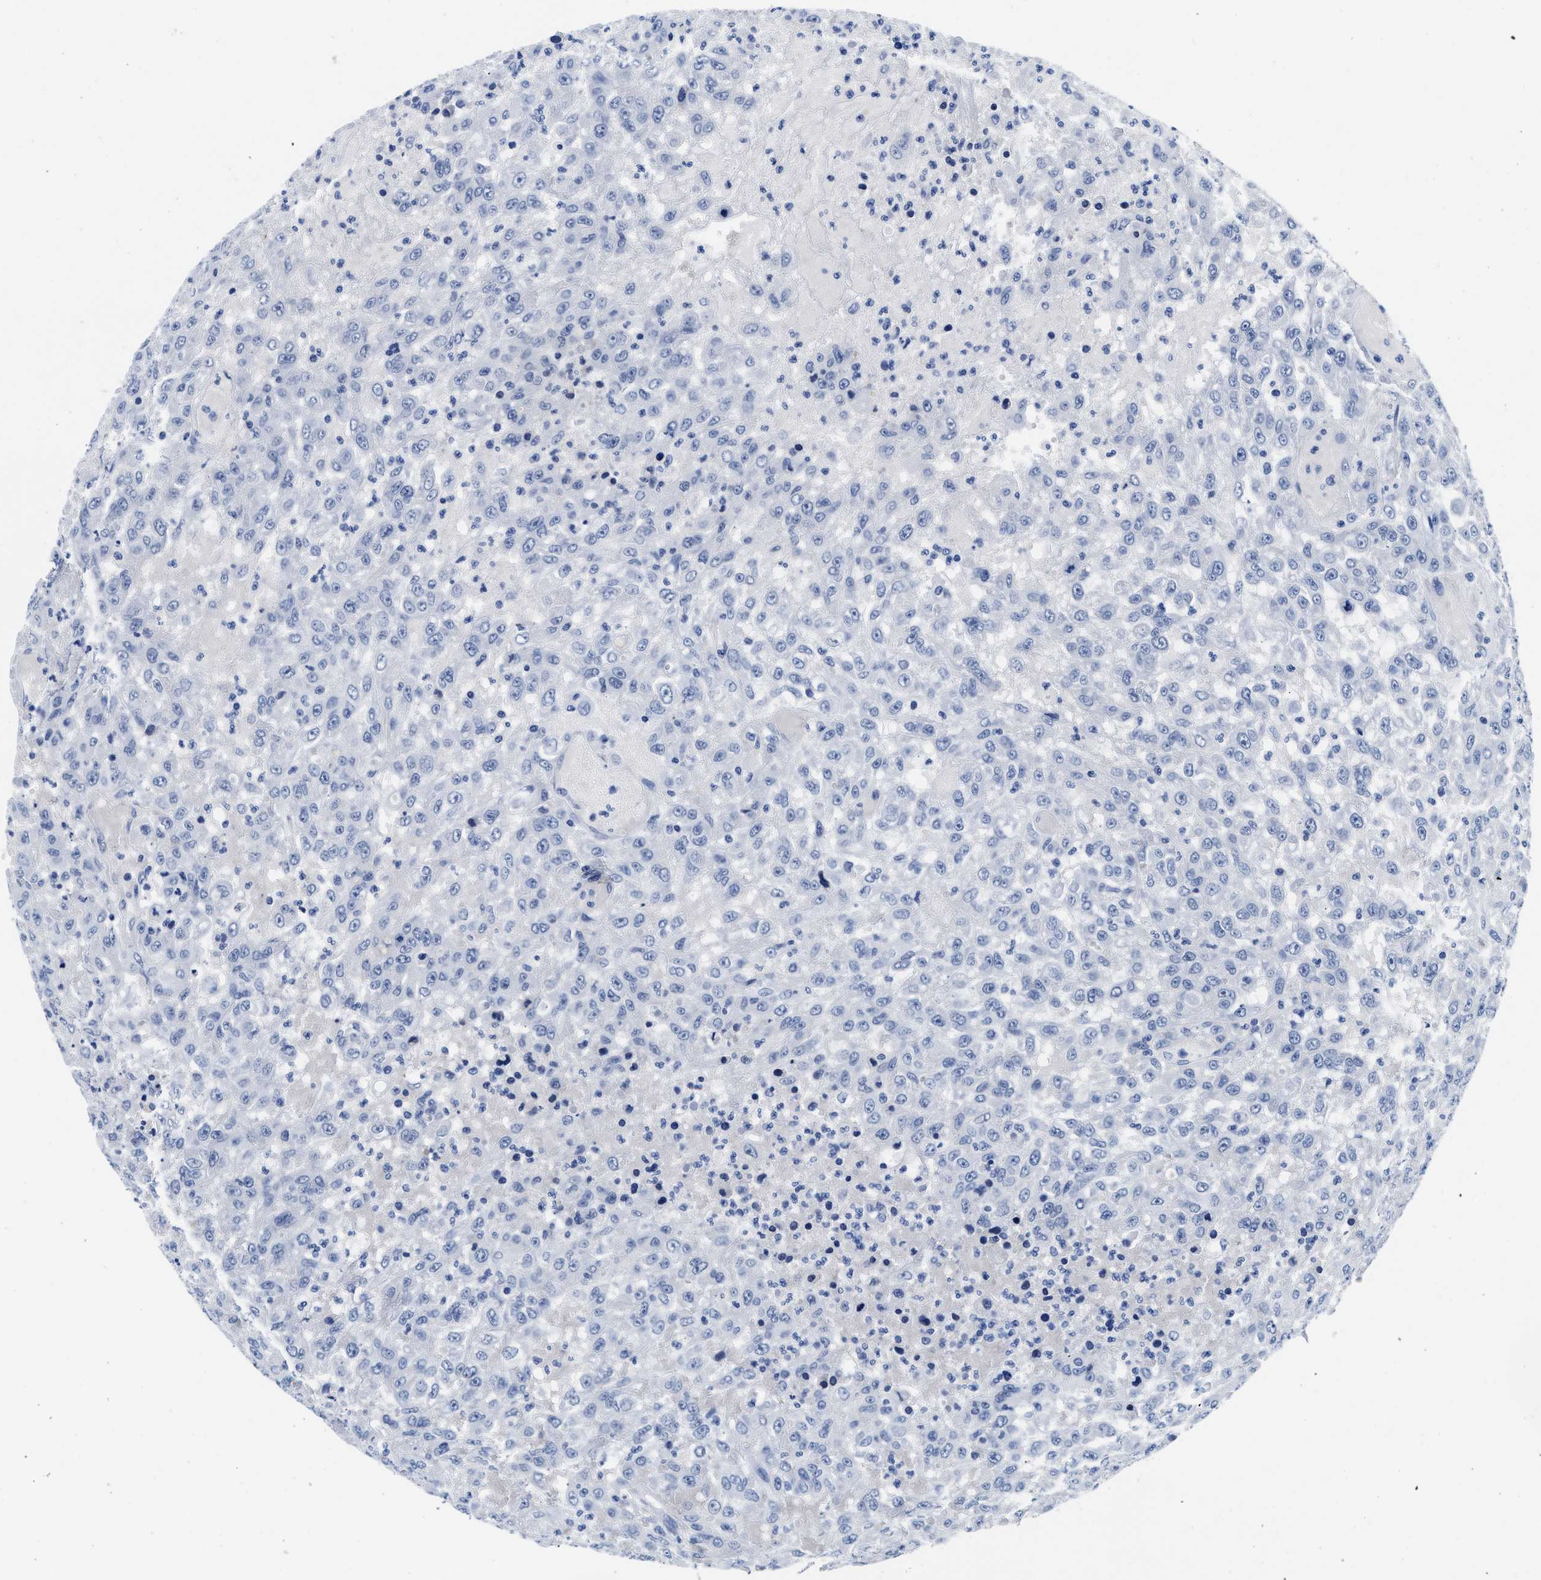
{"staining": {"intensity": "negative", "quantity": "none", "location": "none"}, "tissue": "urothelial cancer", "cell_type": "Tumor cells", "image_type": "cancer", "snomed": [{"axis": "morphology", "description": "Urothelial carcinoma, High grade"}, {"axis": "topography", "description": "Urinary bladder"}], "caption": "There is no significant expression in tumor cells of urothelial cancer.", "gene": "TRIM29", "patient": {"sex": "male", "age": 46}}